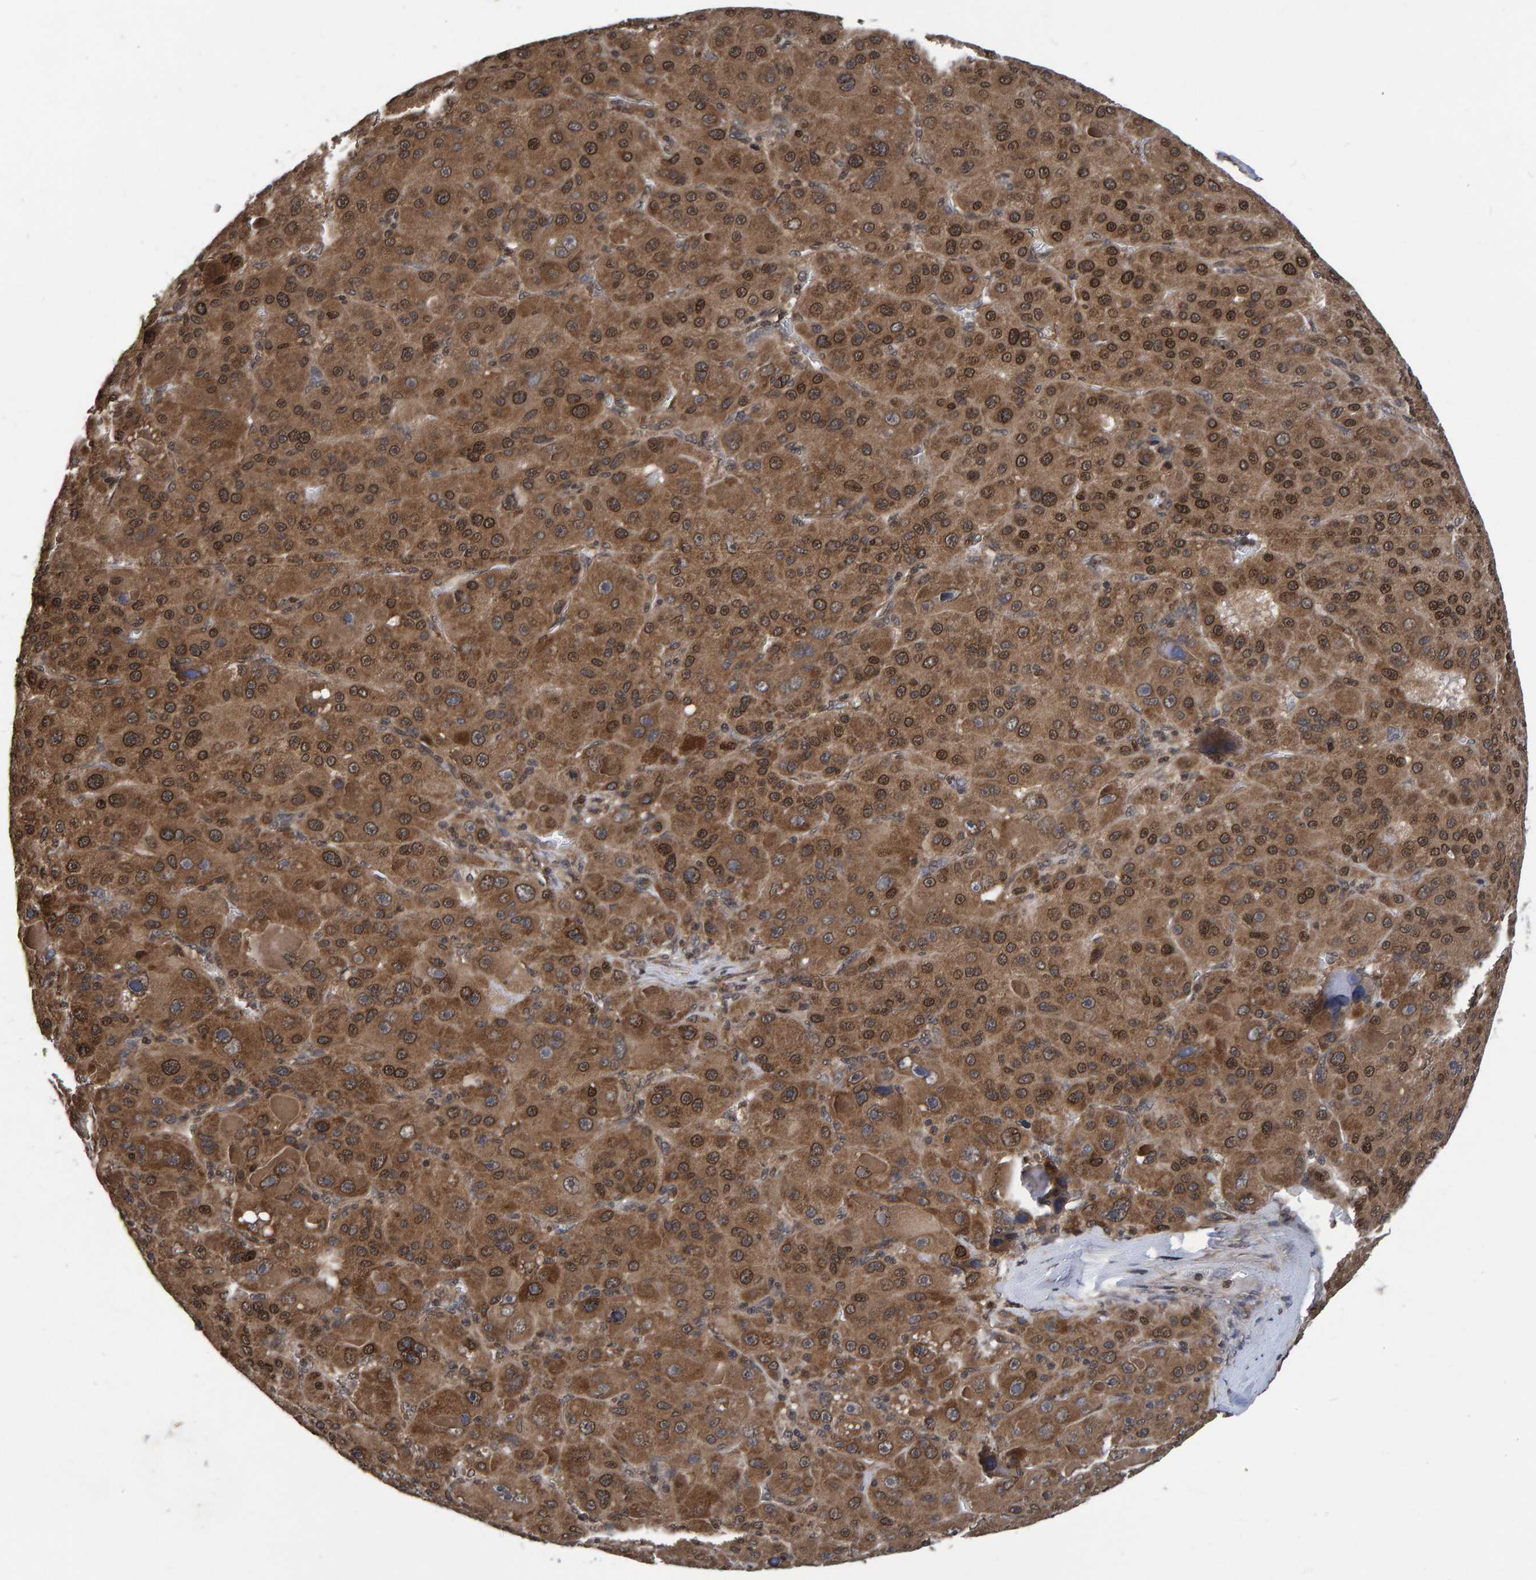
{"staining": {"intensity": "moderate", "quantity": ">75%", "location": "cytoplasmic/membranous,nuclear"}, "tissue": "liver cancer", "cell_type": "Tumor cells", "image_type": "cancer", "snomed": [{"axis": "morphology", "description": "Carcinoma, Hepatocellular, NOS"}, {"axis": "topography", "description": "Liver"}], "caption": "Approximately >75% of tumor cells in liver cancer show moderate cytoplasmic/membranous and nuclear protein positivity as visualized by brown immunohistochemical staining.", "gene": "GAB2", "patient": {"sex": "male", "age": 76}}